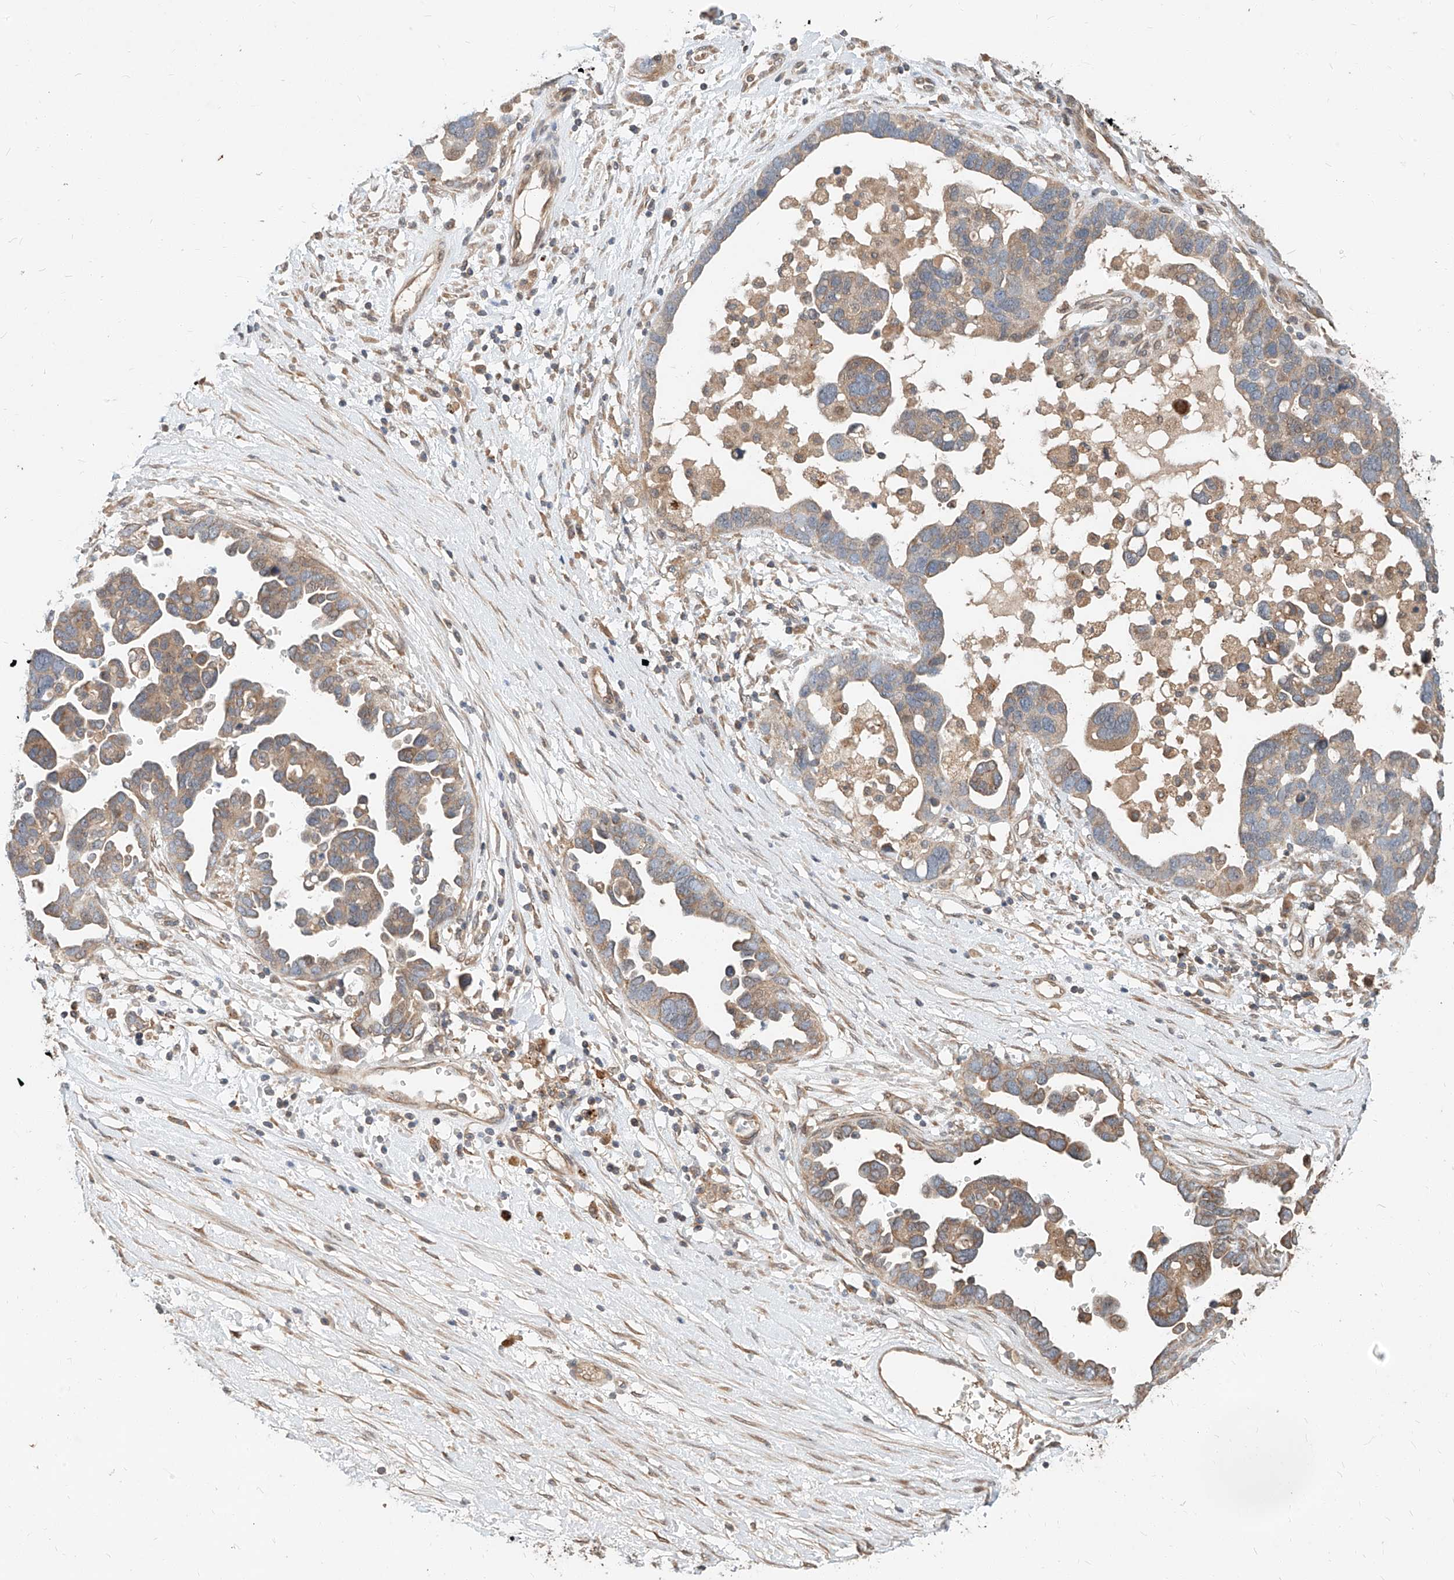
{"staining": {"intensity": "weak", "quantity": "25%-75%", "location": "cytoplasmic/membranous"}, "tissue": "ovarian cancer", "cell_type": "Tumor cells", "image_type": "cancer", "snomed": [{"axis": "morphology", "description": "Cystadenocarcinoma, serous, NOS"}, {"axis": "topography", "description": "Ovary"}], "caption": "Protein staining of ovarian cancer (serous cystadenocarcinoma) tissue exhibits weak cytoplasmic/membranous positivity in approximately 25%-75% of tumor cells. (Stains: DAB (3,3'-diaminobenzidine) in brown, nuclei in blue, Microscopy: brightfield microscopy at high magnification).", "gene": "STX19", "patient": {"sex": "female", "age": 54}}